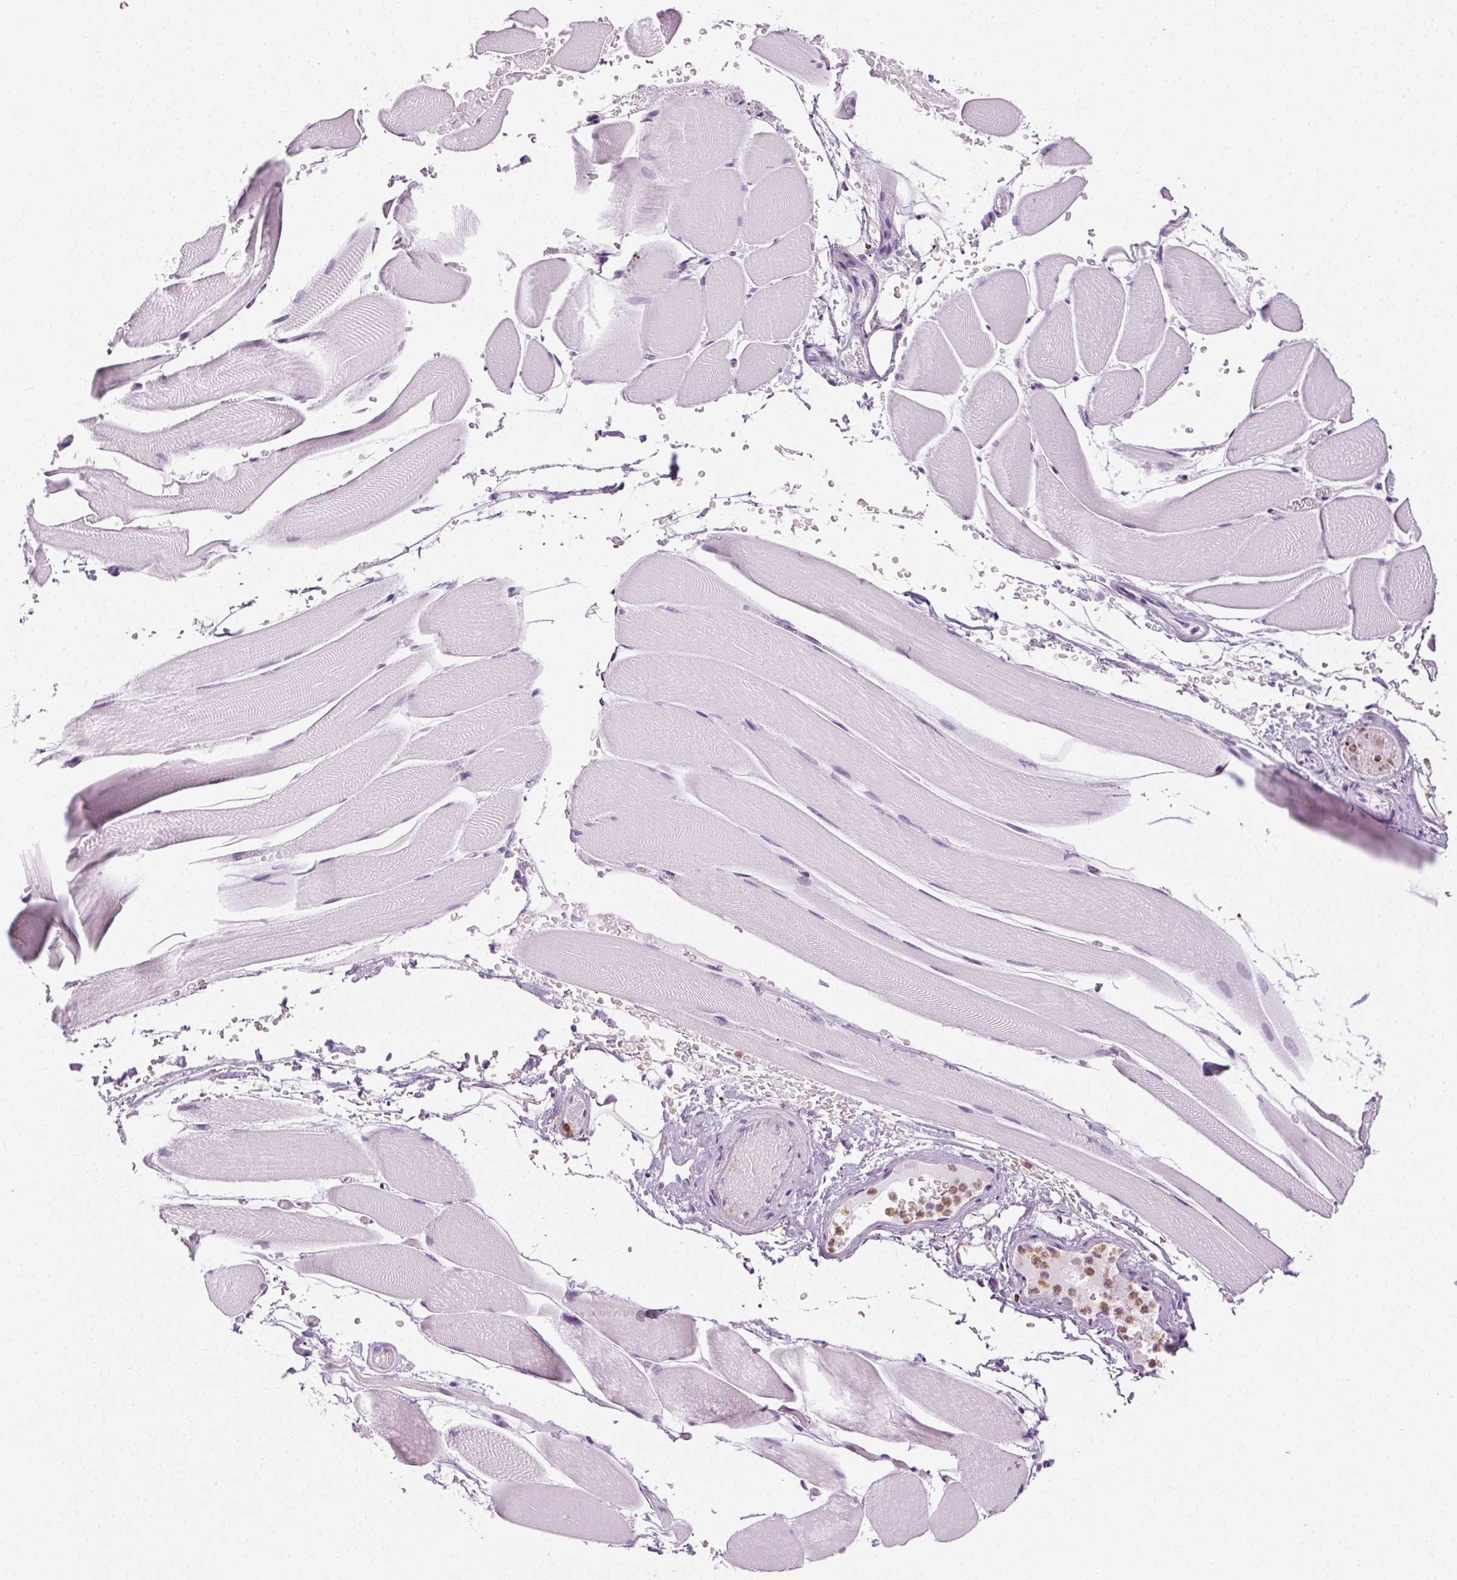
{"staining": {"intensity": "negative", "quantity": "none", "location": "none"}, "tissue": "skeletal muscle", "cell_type": "Myocytes", "image_type": "normal", "snomed": [{"axis": "morphology", "description": "Normal tissue, NOS"}, {"axis": "topography", "description": "Skeletal muscle"}], "caption": "Immunohistochemistry of unremarkable skeletal muscle exhibits no staining in myocytes. (Immunohistochemistry (ihc), brightfield microscopy, high magnification).", "gene": "MPO", "patient": {"sex": "female", "age": 37}}